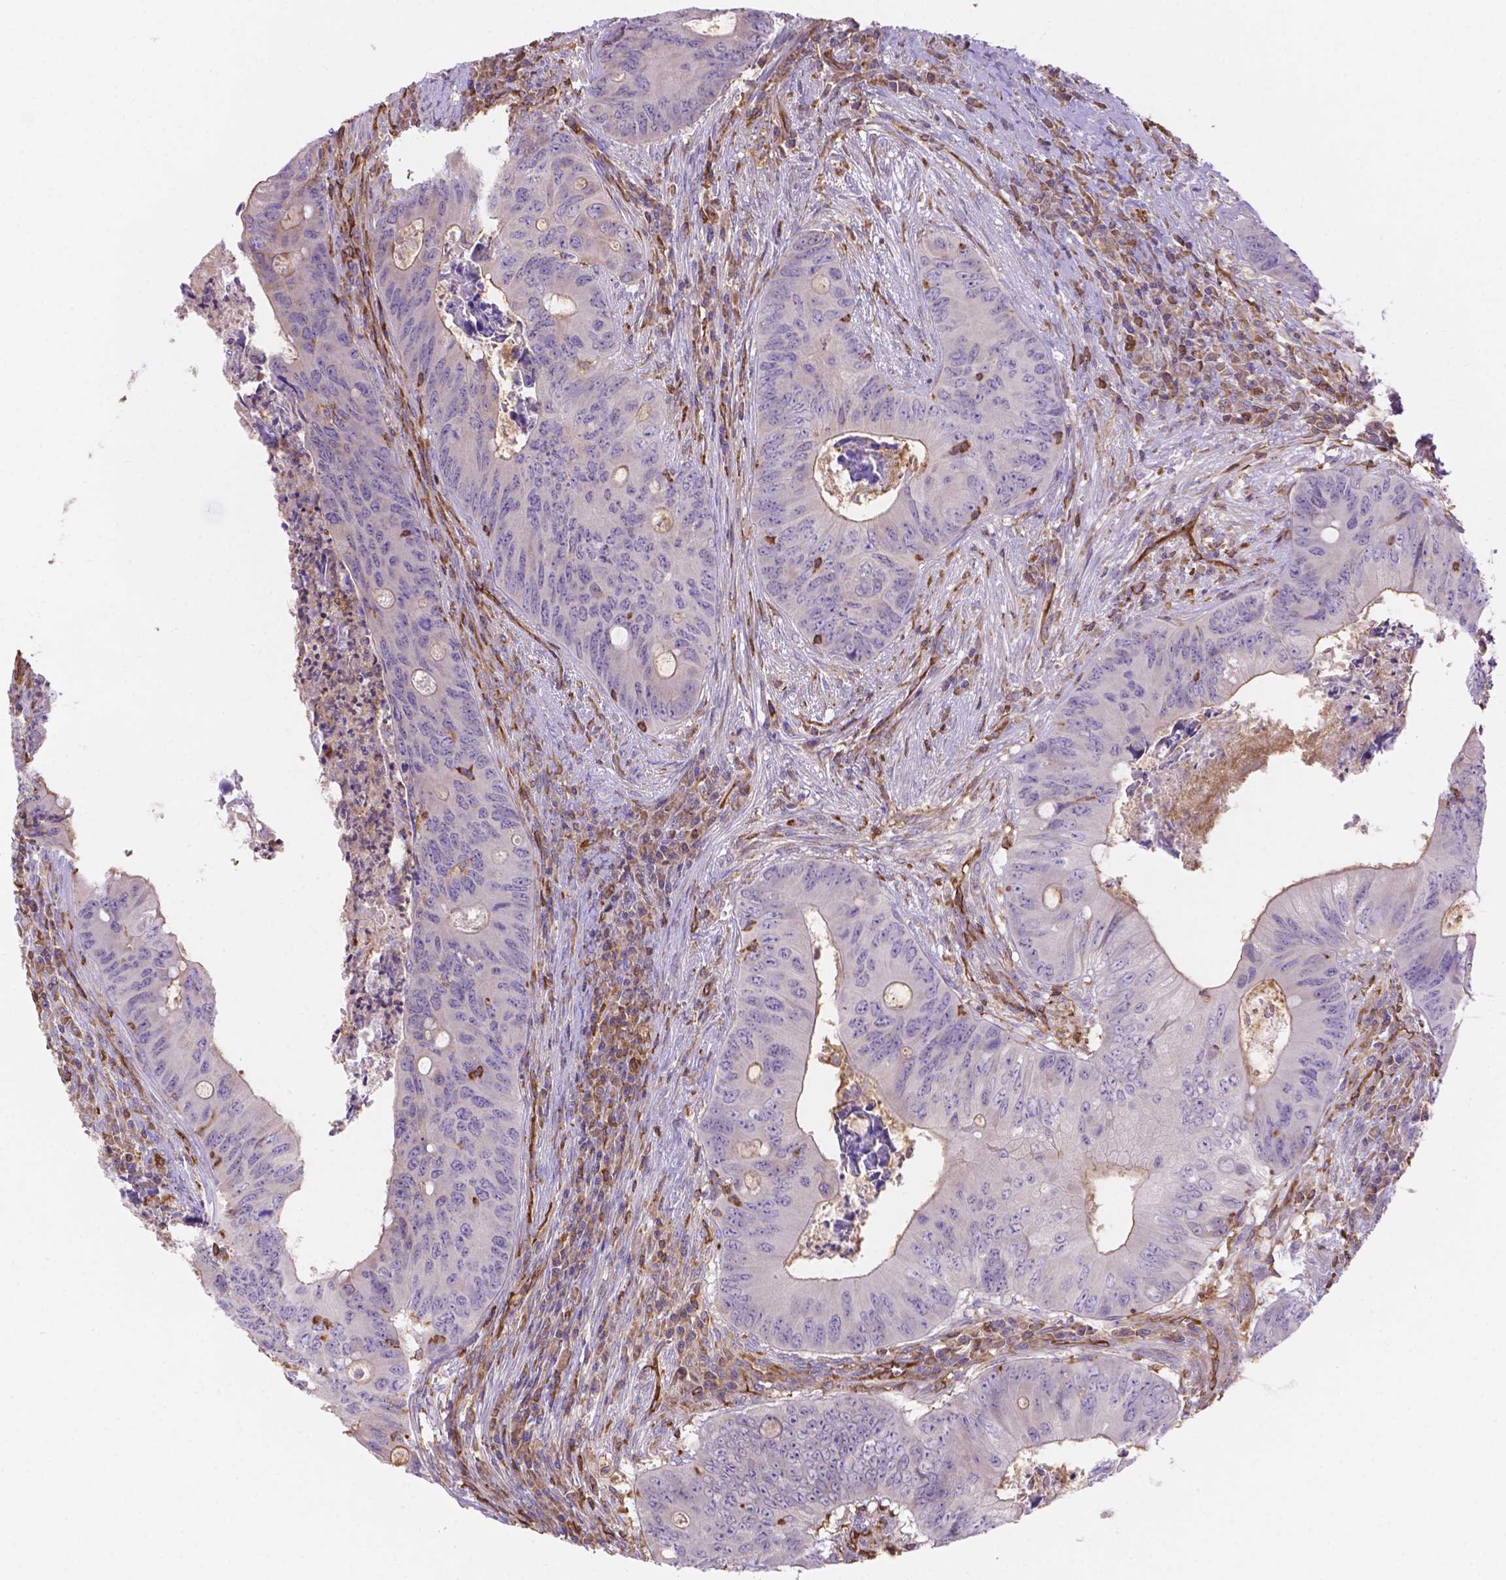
{"staining": {"intensity": "negative", "quantity": "none", "location": "none"}, "tissue": "colorectal cancer", "cell_type": "Tumor cells", "image_type": "cancer", "snomed": [{"axis": "morphology", "description": "Adenocarcinoma, NOS"}, {"axis": "topography", "description": "Colon"}], "caption": "High magnification brightfield microscopy of colorectal cancer stained with DAB (brown) and counterstained with hematoxylin (blue): tumor cells show no significant staining. The staining is performed using DAB (3,3'-diaminobenzidine) brown chromogen with nuclei counter-stained in using hematoxylin.", "gene": "DMWD", "patient": {"sex": "female", "age": 74}}